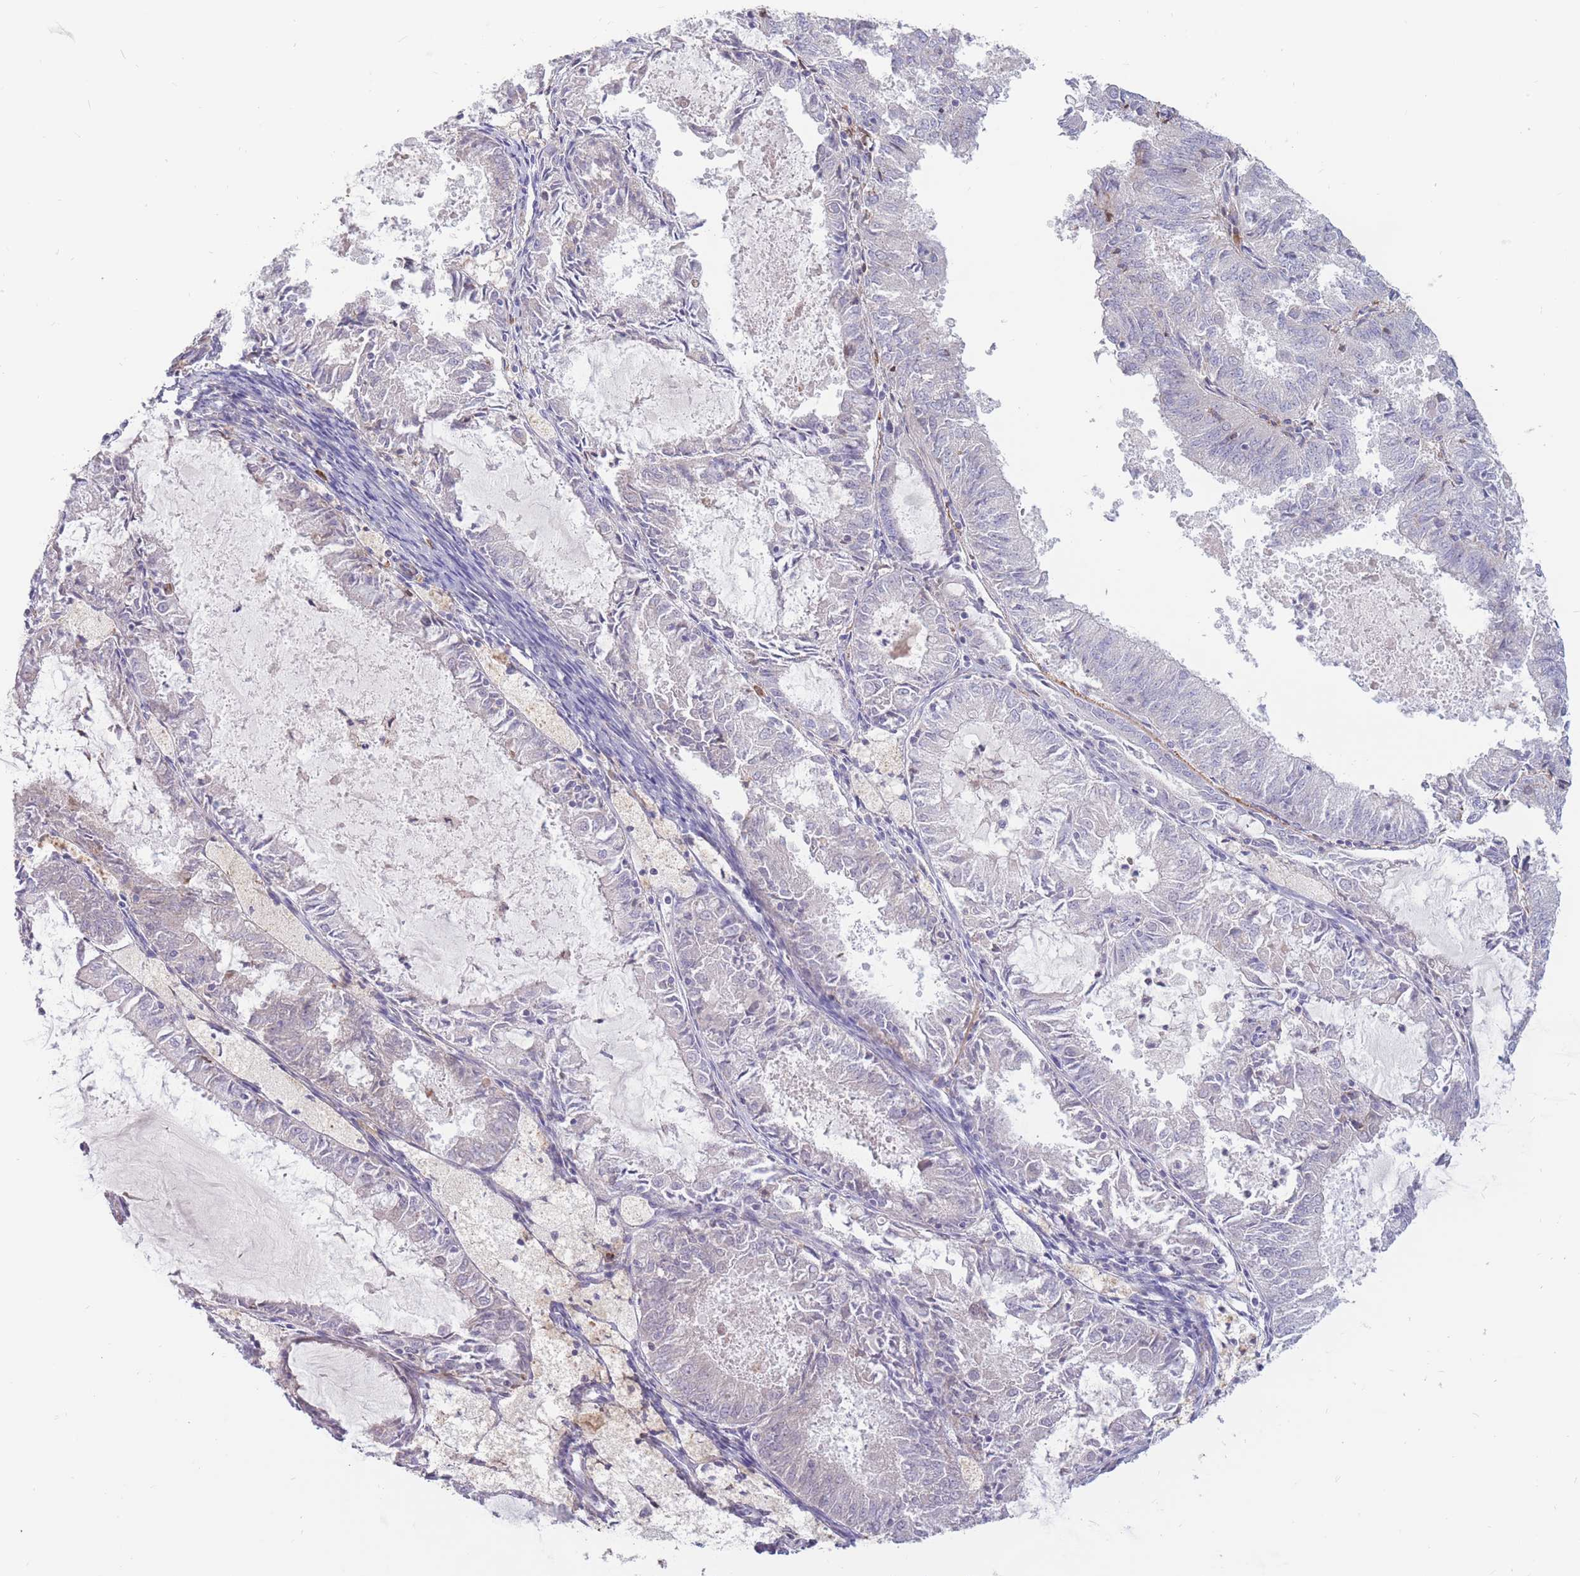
{"staining": {"intensity": "negative", "quantity": "none", "location": "none"}, "tissue": "endometrial cancer", "cell_type": "Tumor cells", "image_type": "cancer", "snomed": [{"axis": "morphology", "description": "Adenocarcinoma, NOS"}, {"axis": "topography", "description": "Endometrium"}], "caption": "A histopathology image of endometrial cancer (adenocarcinoma) stained for a protein exhibits no brown staining in tumor cells.", "gene": "PTGDR", "patient": {"sex": "female", "age": 57}}